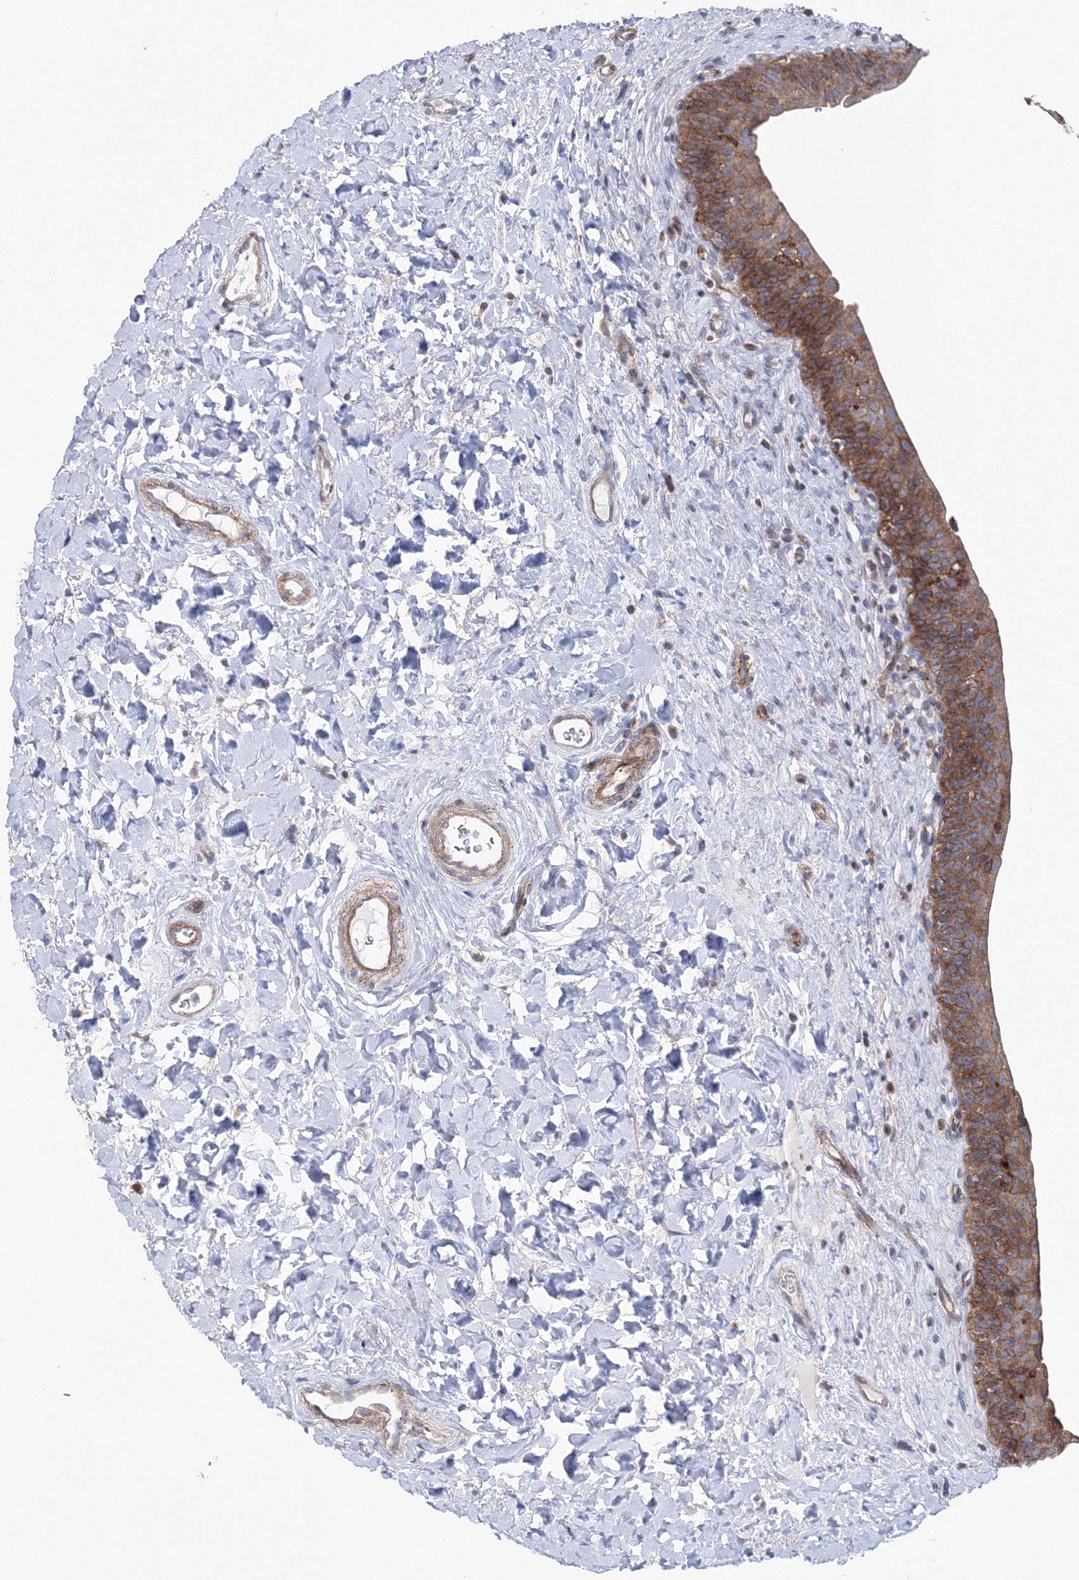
{"staining": {"intensity": "moderate", "quantity": ">75%", "location": "cytoplasmic/membranous"}, "tissue": "urinary bladder", "cell_type": "Urothelial cells", "image_type": "normal", "snomed": [{"axis": "morphology", "description": "Normal tissue, NOS"}, {"axis": "topography", "description": "Urinary bladder"}], "caption": "Brown immunohistochemical staining in unremarkable urinary bladder reveals moderate cytoplasmic/membranous expression in about >75% of urothelial cells. (Stains: DAB in brown, nuclei in blue, Microscopy: brightfield microscopy at high magnification).", "gene": "GGA2", "patient": {"sex": "male", "age": 83}}